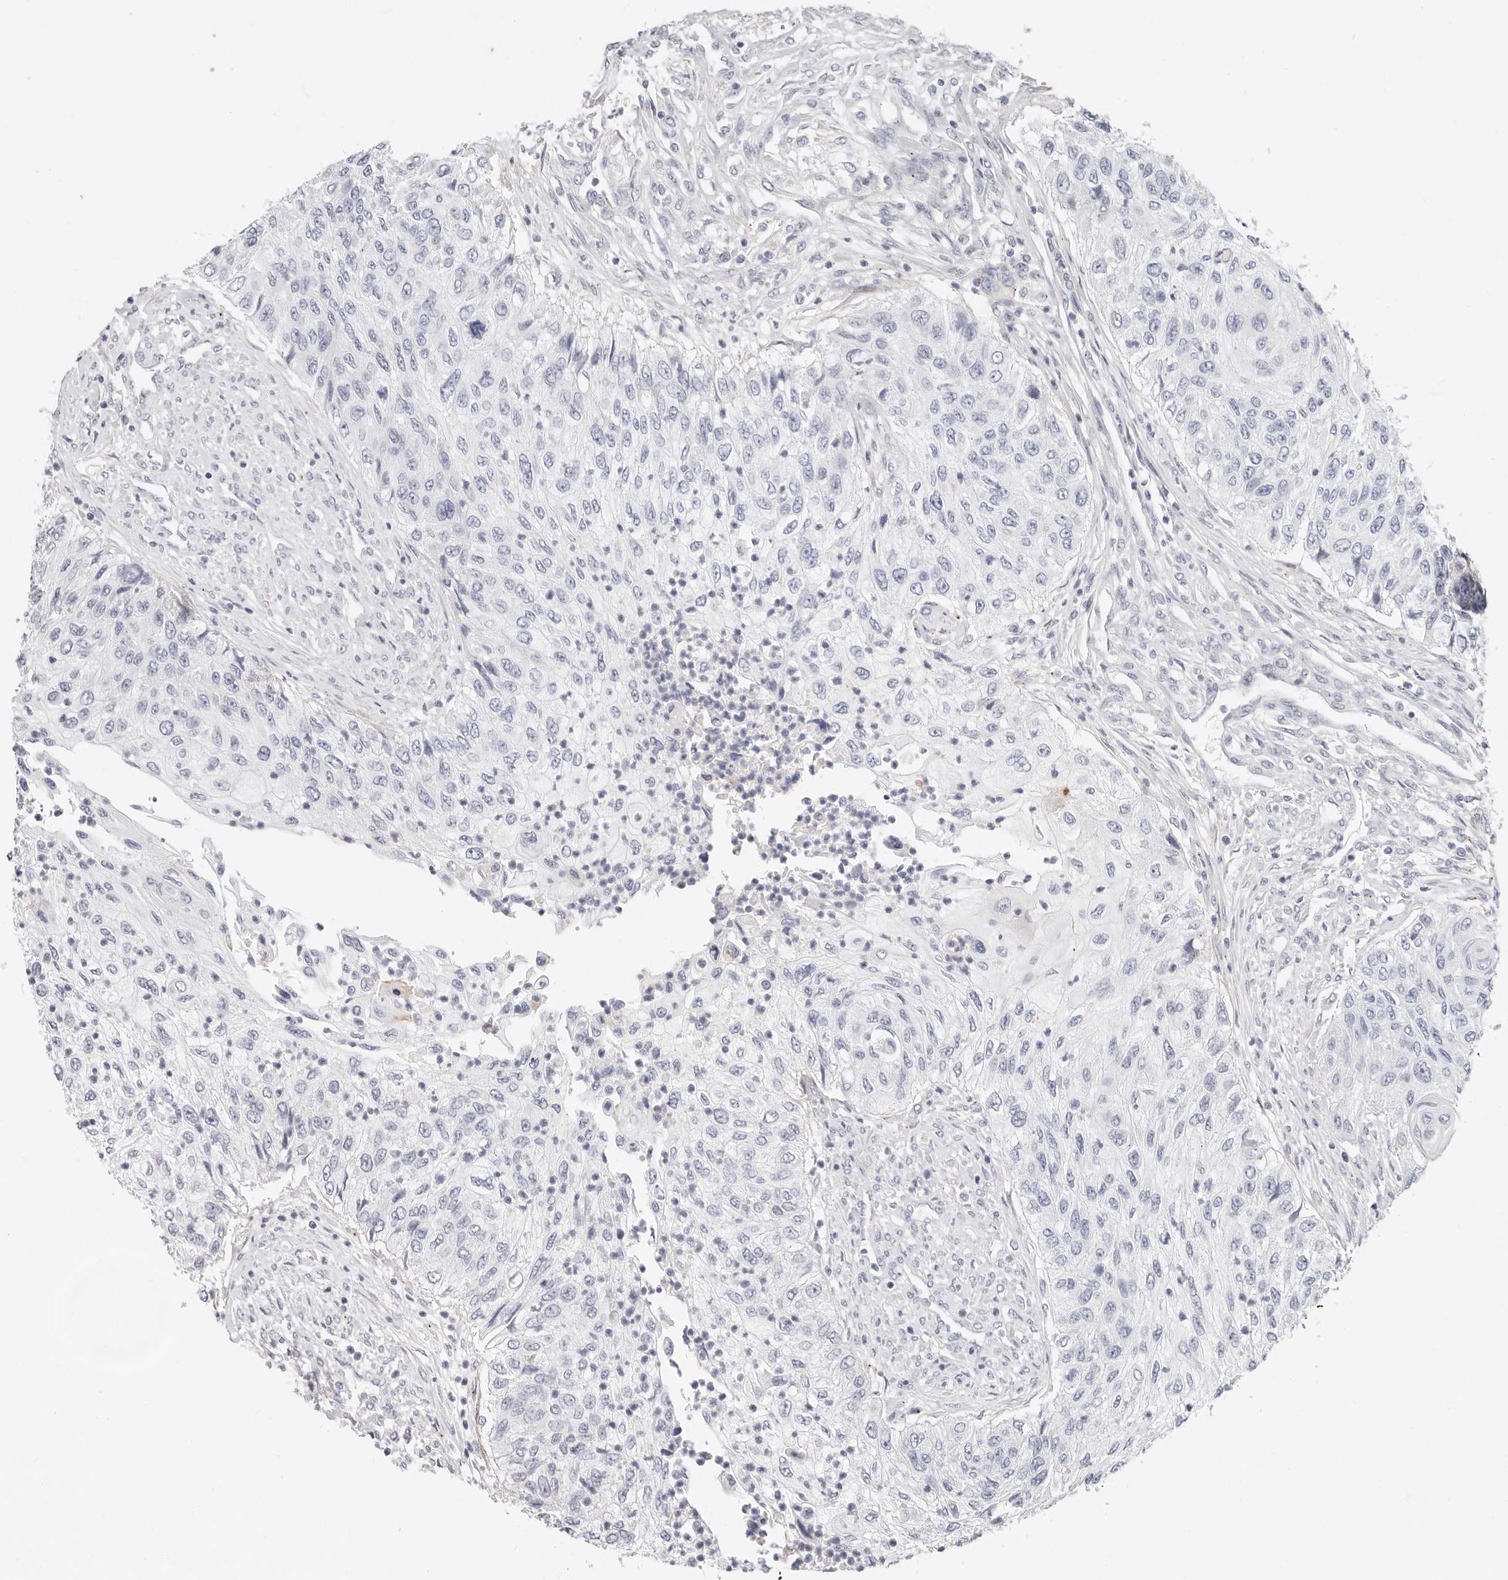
{"staining": {"intensity": "negative", "quantity": "none", "location": "none"}, "tissue": "urothelial cancer", "cell_type": "Tumor cells", "image_type": "cancer", "snomed": [{"axis": "morphology", "description": "Urothelial carcinoma, High grade"}, {"axis": "topography", "description": "Urinary bladder"}], "caption": "Immunohistochemical staining of human high-grade urothelial carcinoma demonstrates no significant positivity in tumor cells.", "gene": "ZRANB1", "patient": {"sex": "female", "age": 60}}